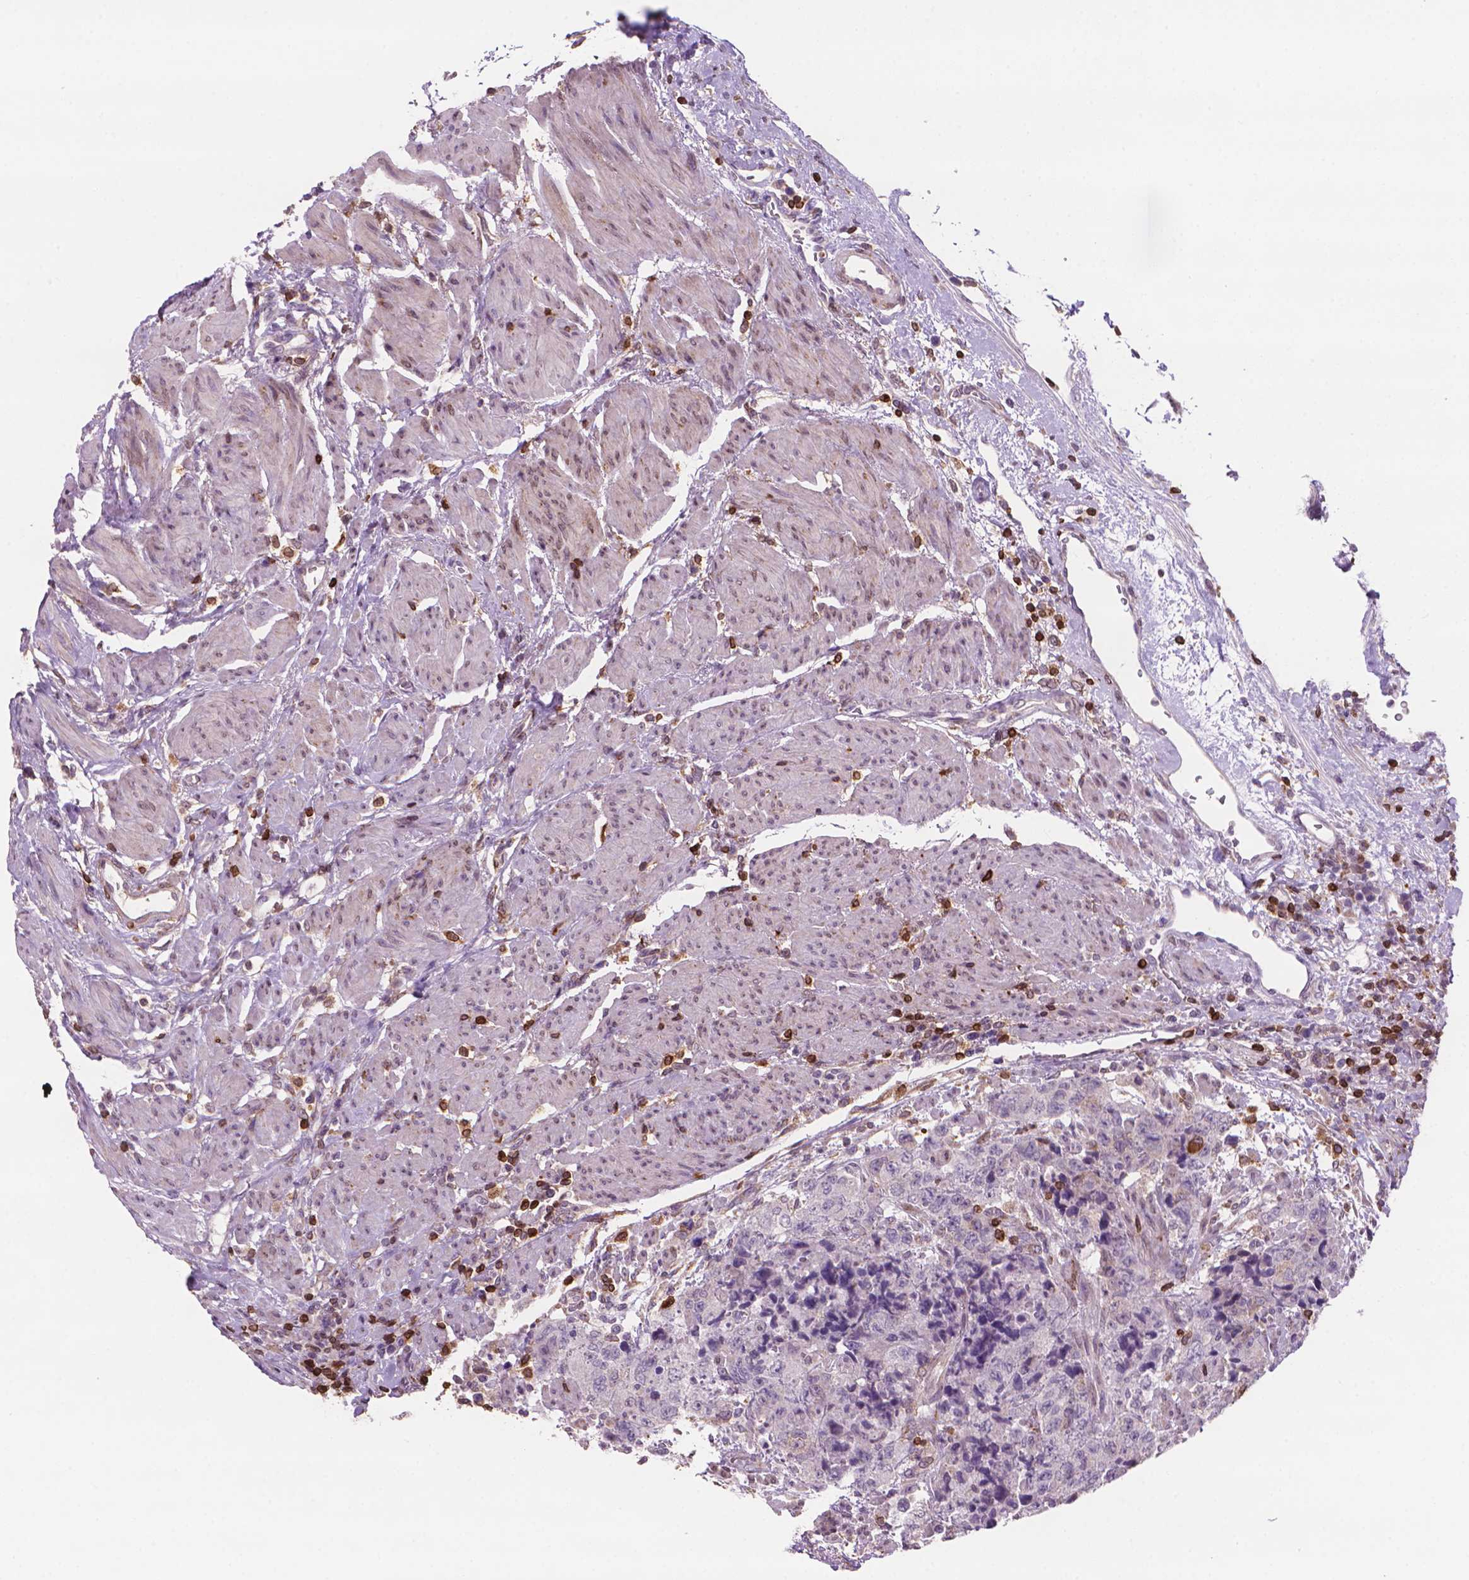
{"staining": {"intensity": "negative", "quantity": "none", "location": "none"}, "tissue": "urothelial cancer", "cell_type": "Tumor cells", "image_type": "cancer", "snomed": [{"axis": "morphology", "description": "Urothelial carcinoma, High grade"}, {"axis": "topography", "description": "Urinary bladder"}], "caption": "DAB immunohistochemical staining of urothelial carcinoma (high-grade) exhibits no significant expression in tumor cells.", "gene": "BCL2", "patient": {"sex": "female", "age": 78}}